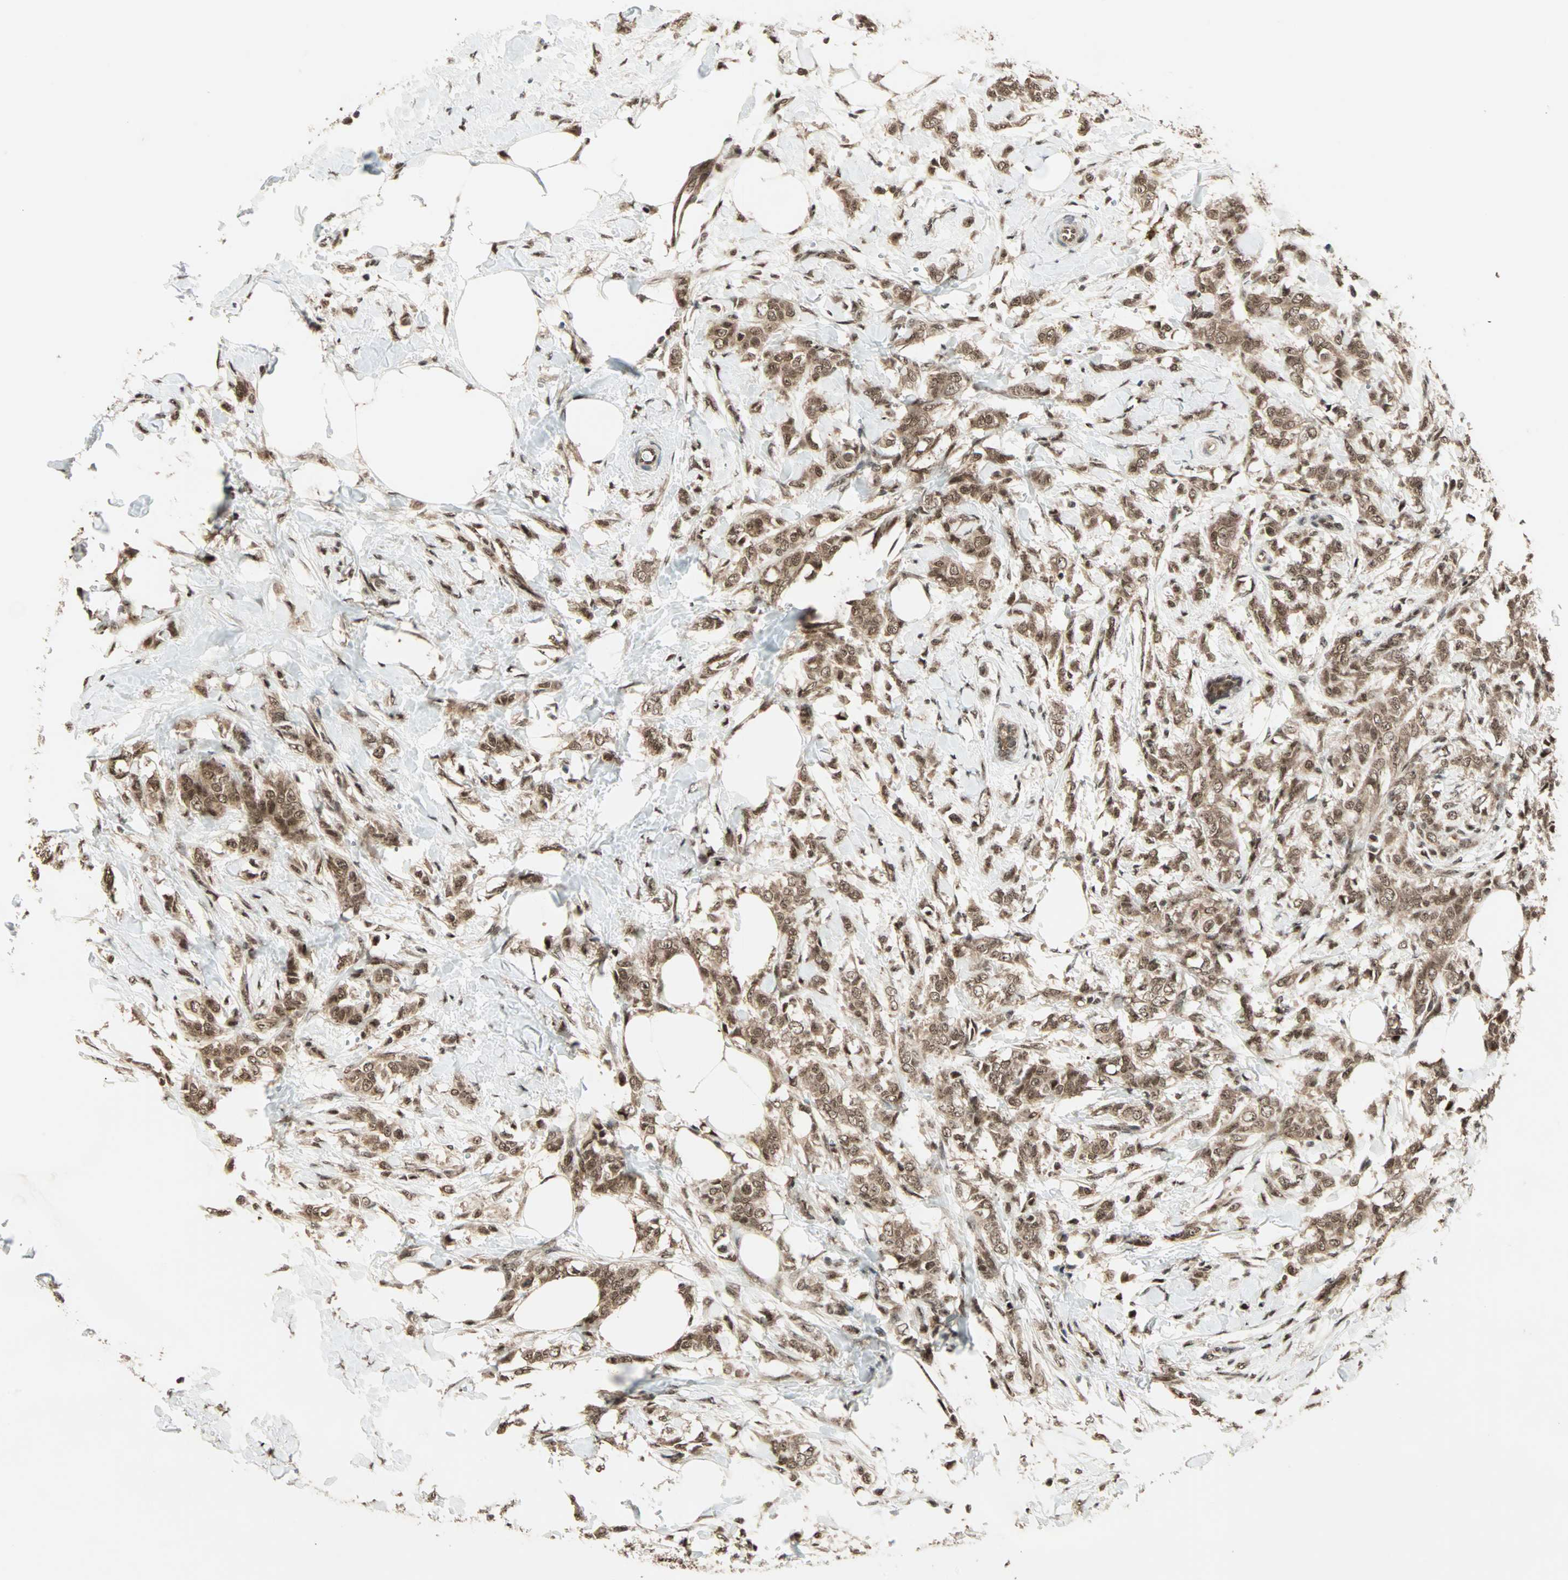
{"staining": {"intensity": "moderate", "quantity": ">75%", "location": "cytoplasmic/membranous,nuclear"}, "tissue": "breast cancer", "cell_type": "Tumor cells", "image_type": "cancer", "snomed": [{"axis": "morphology", "description": "Lobular carcinoma, in situ"}, {"axis": "morphology", "description": "Lobular carcinoma"}, {"axis": "topography", "description": "Breast"}], "caption": "There is medium levels of moderate cytoplasmic/membranous and nuclear staining in tumor cells of breast lobular carcinoma, as demonstrated by immunohistochemical staining (brown color).", "gene": "ZNF44", "patient": {"sex": "female", "age": 41}}